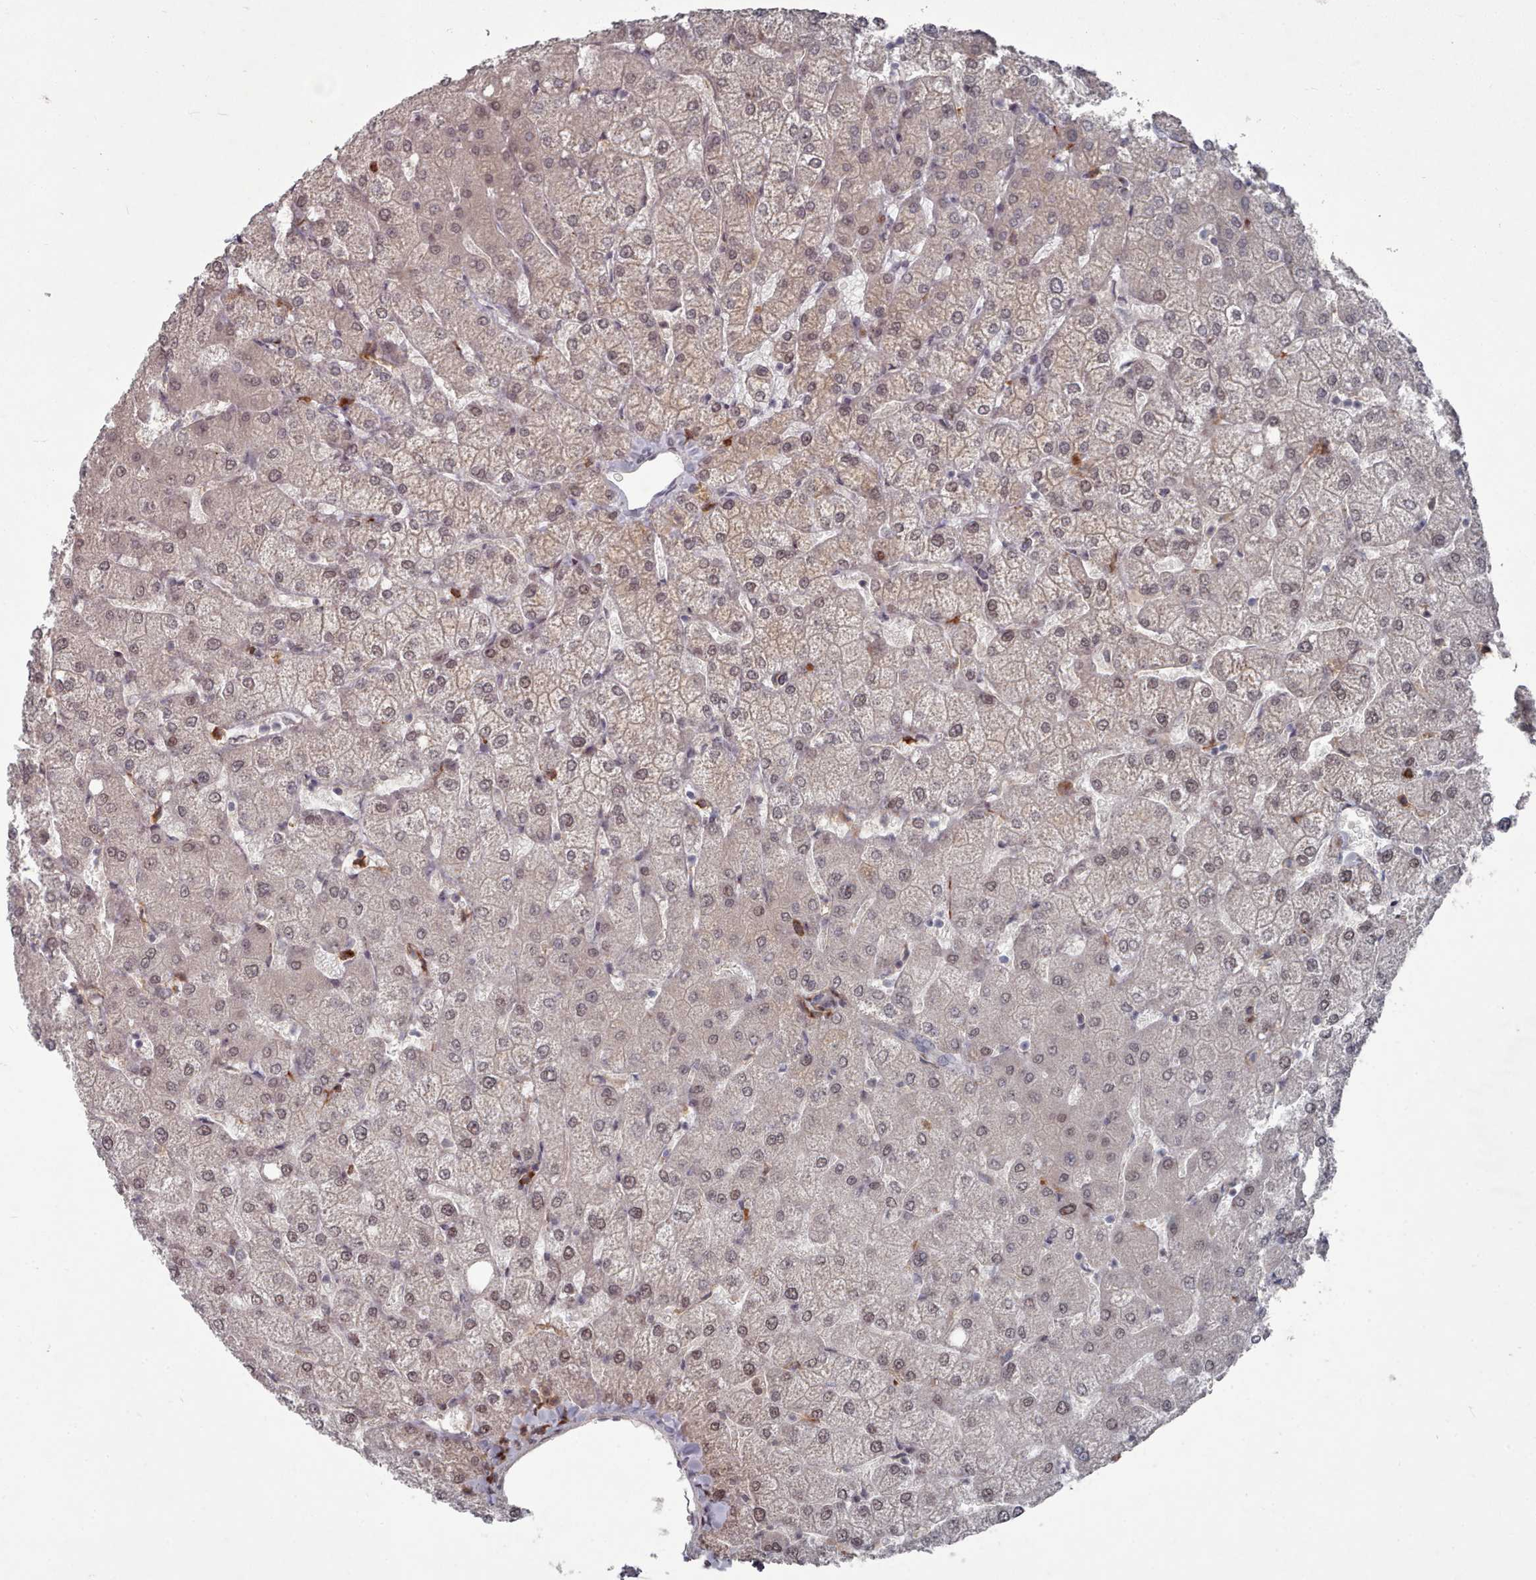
{"staining": {"intensity": "negative", "quantity": "none", "location": "none"}, "tissue": "liver", "cell_type": "Cholangiocytes", "image_type": "normal", "snomed": [{"axis": "morphology", "description": "Normal tissue, NOS"}, {"axis": "topography", "description": "Liver"}], "caption": "A micrograph of liver stained for a protein displays no brown staining in cholangiocytes.", "gene": "COL8A2", "patient": {"sex": "female", "age": 54}}